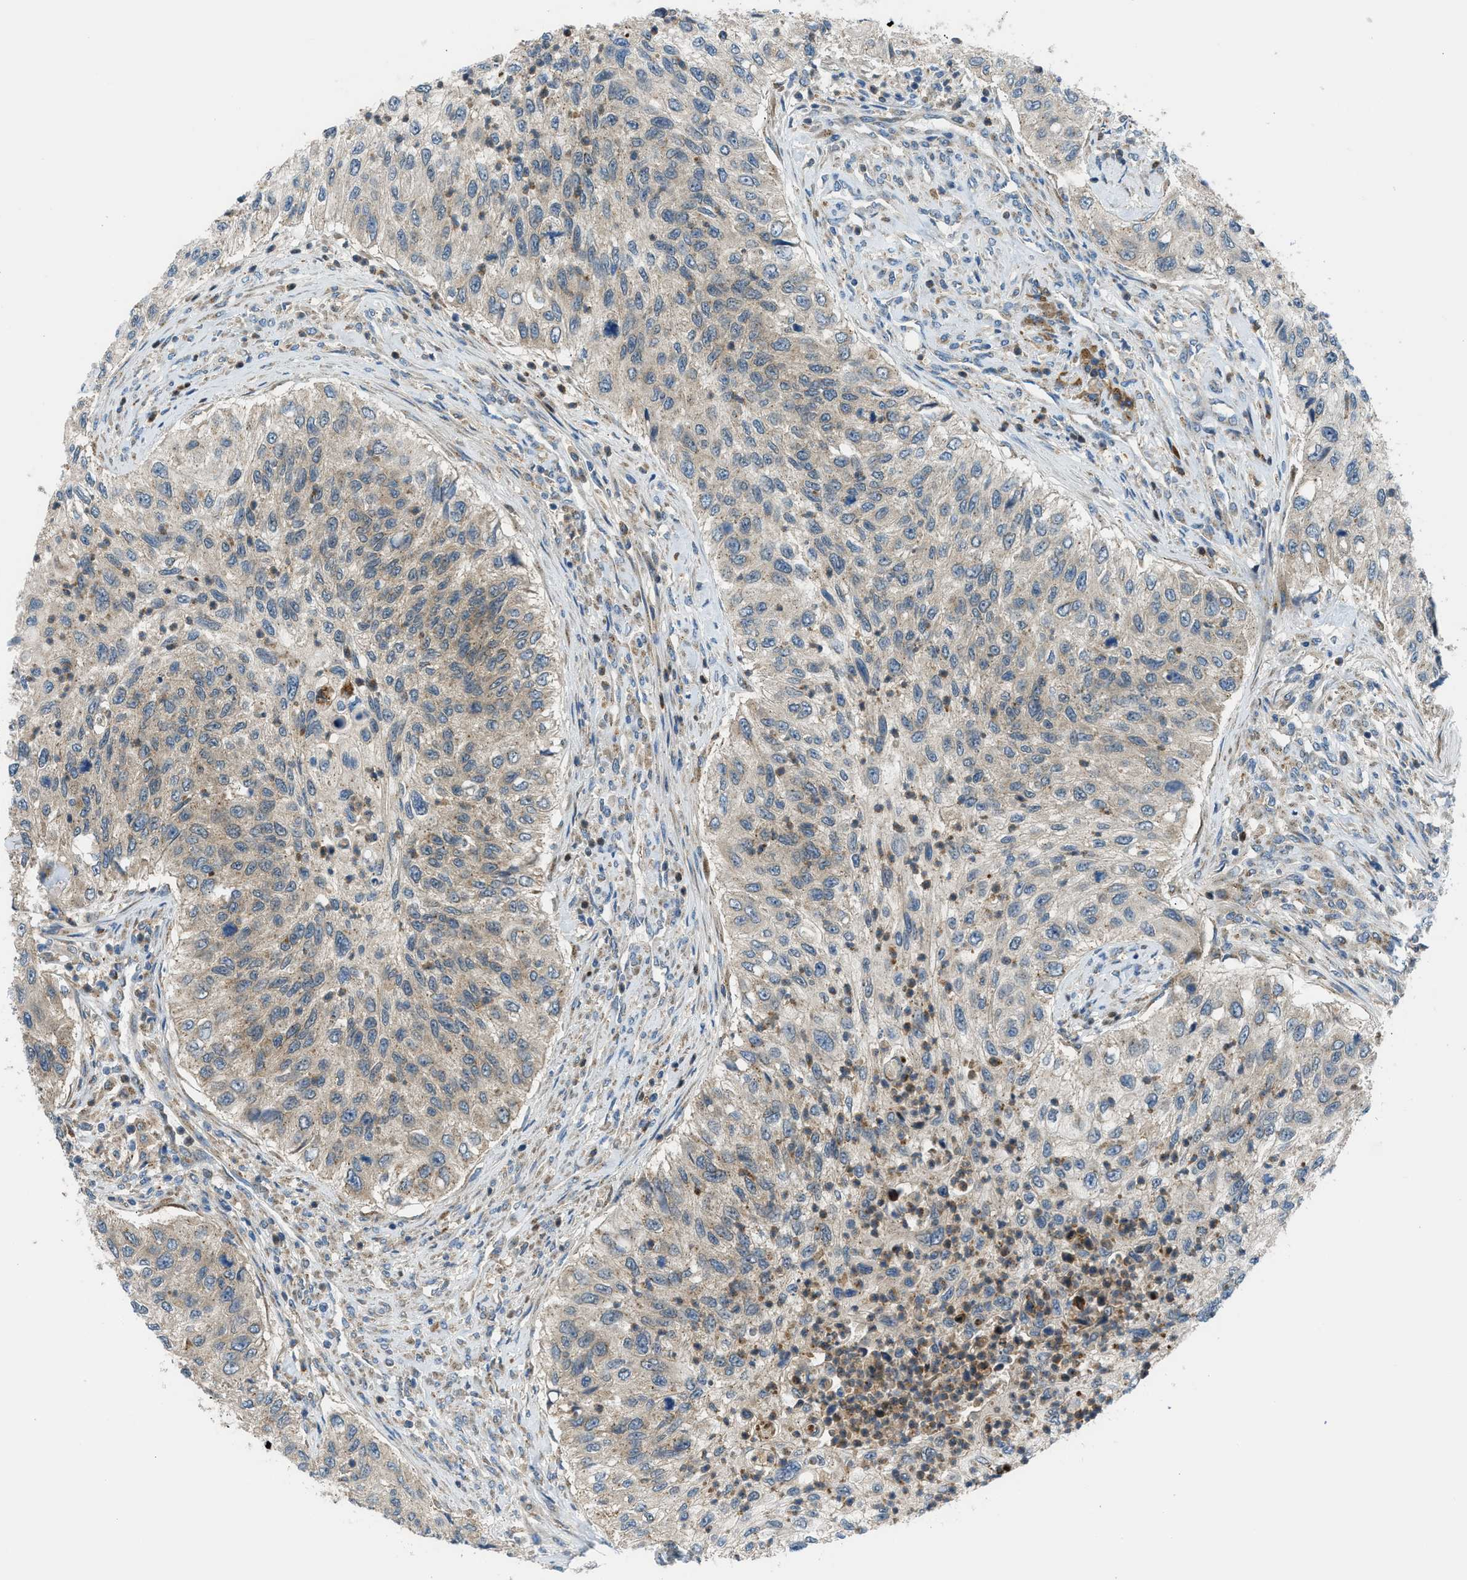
{"staining": {"intensity": "weak", "quantity": "25%-75%", "location": "cytoplasmic/membranous"}, "tissue": "urothelial cancer", "cell_type": "Tumor cells", "image_type": "cancer", "snomed": [{"axis": "morphology", "description": "Urothelial carcinoma, High grade"}, {"axis": "topography", "description": "Urinary bladder"}], "caption": "A high-resolution image shows immunohistochemistry (IHC) staining of urothelial carcinoma (high-grade), which exhibits weak cytoplasmic/membranous positivity in about 25%-75% of tumor cells. Nuclei are stained in blue.", "gene": "EDARADD", "patient": {"sex": "female", "age": 60}}